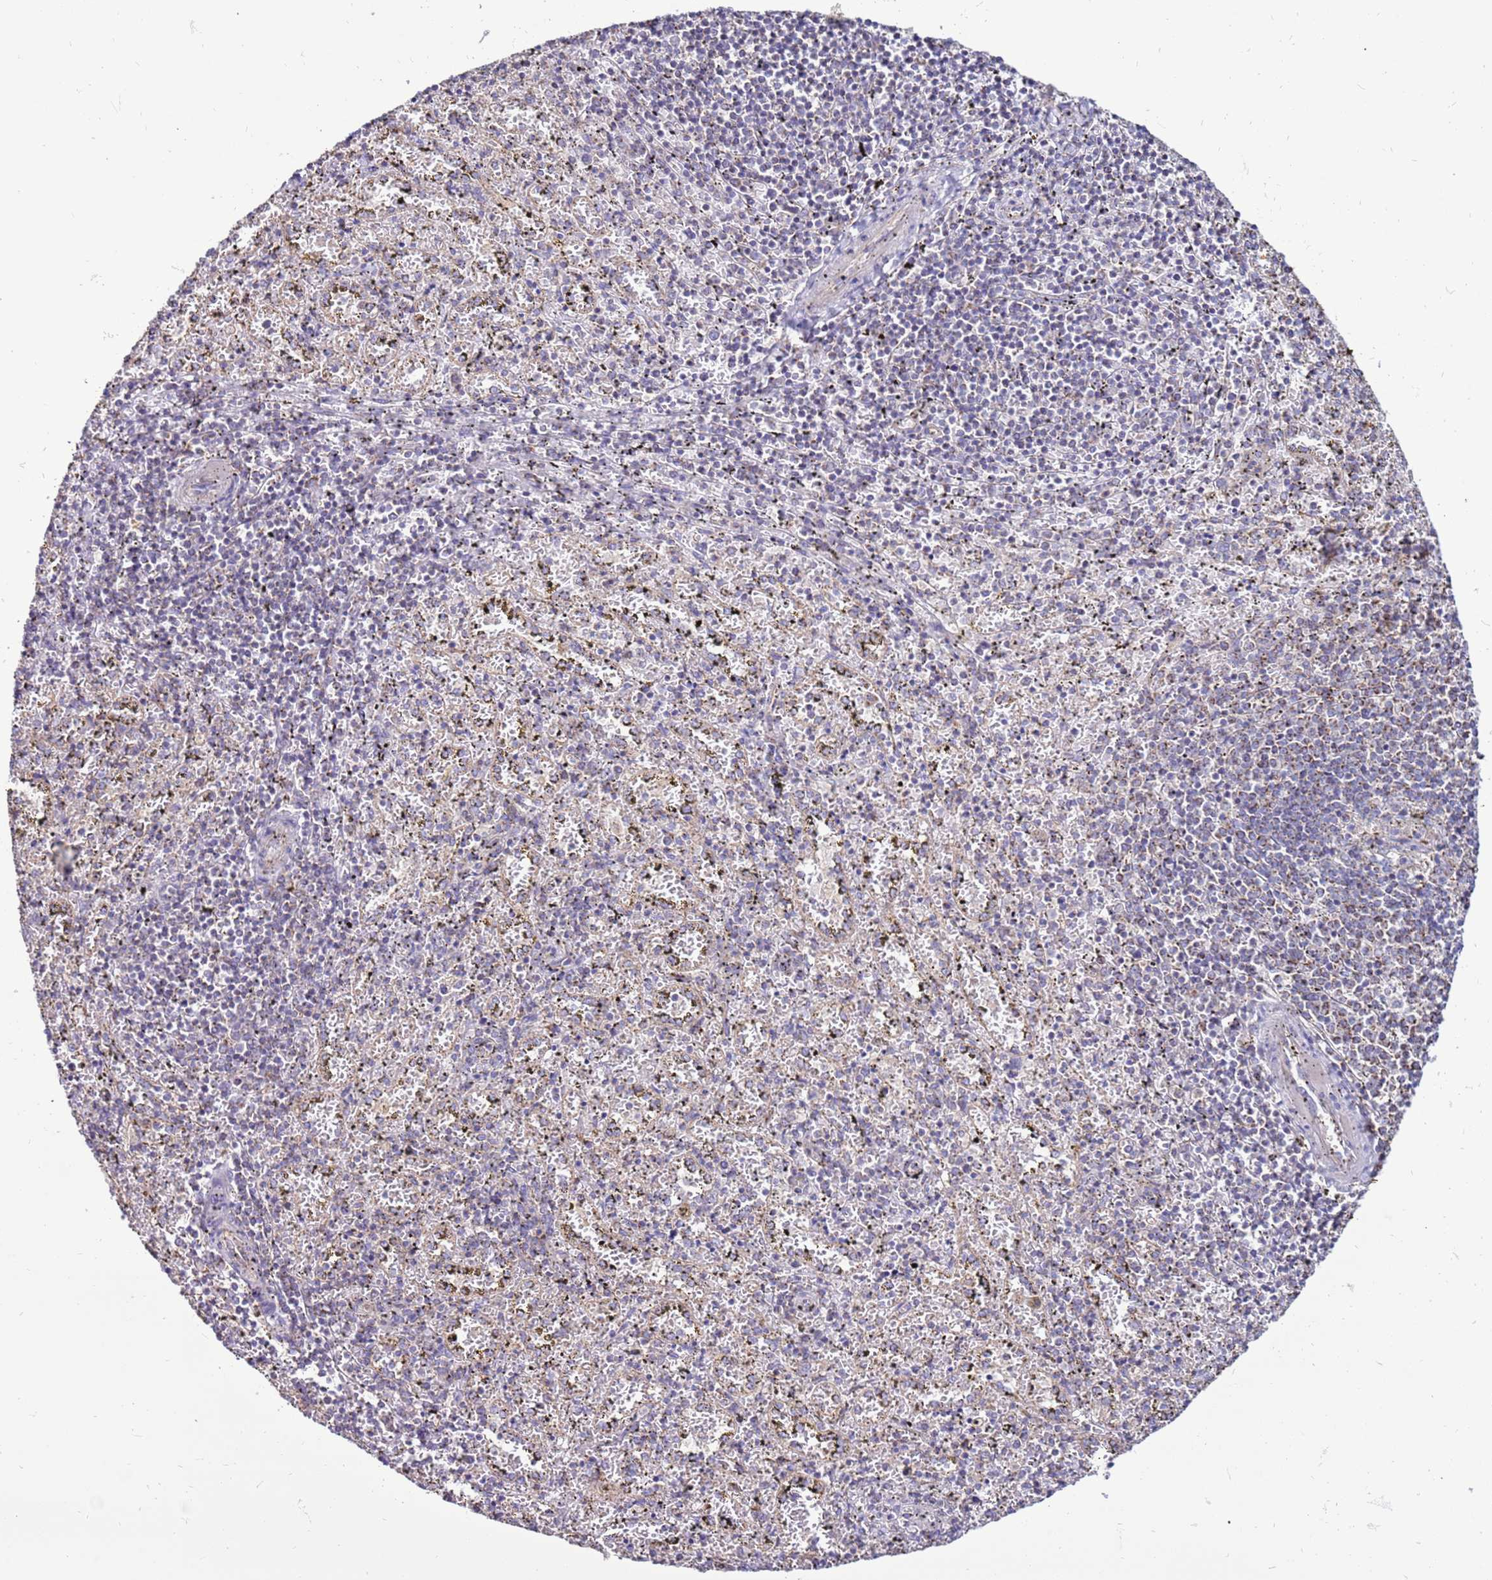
{"staining": {"intensity": "weak", "quantity": "<25%", "location": "cytoplasmic/membranous"}, "tissue": "spleen", "cell_type": "Cells in red pulp", "image_type": "normal", "snomed": [{"axis": "morphology", "description": "Normal tissue, NOS"}, {"axis": "topography", "description": "Spleen"}], "caption": "Immunohistochemistry image of benign human spleen stained for a protein (brown), which reveals no expression in cells in red pulp. The staining is performed using DAB brown chromogen with nuclei counter-stained in using hematoxylin.", "gene": "TRAPPC4", "patient": {"sex": "male", "age": 11}}